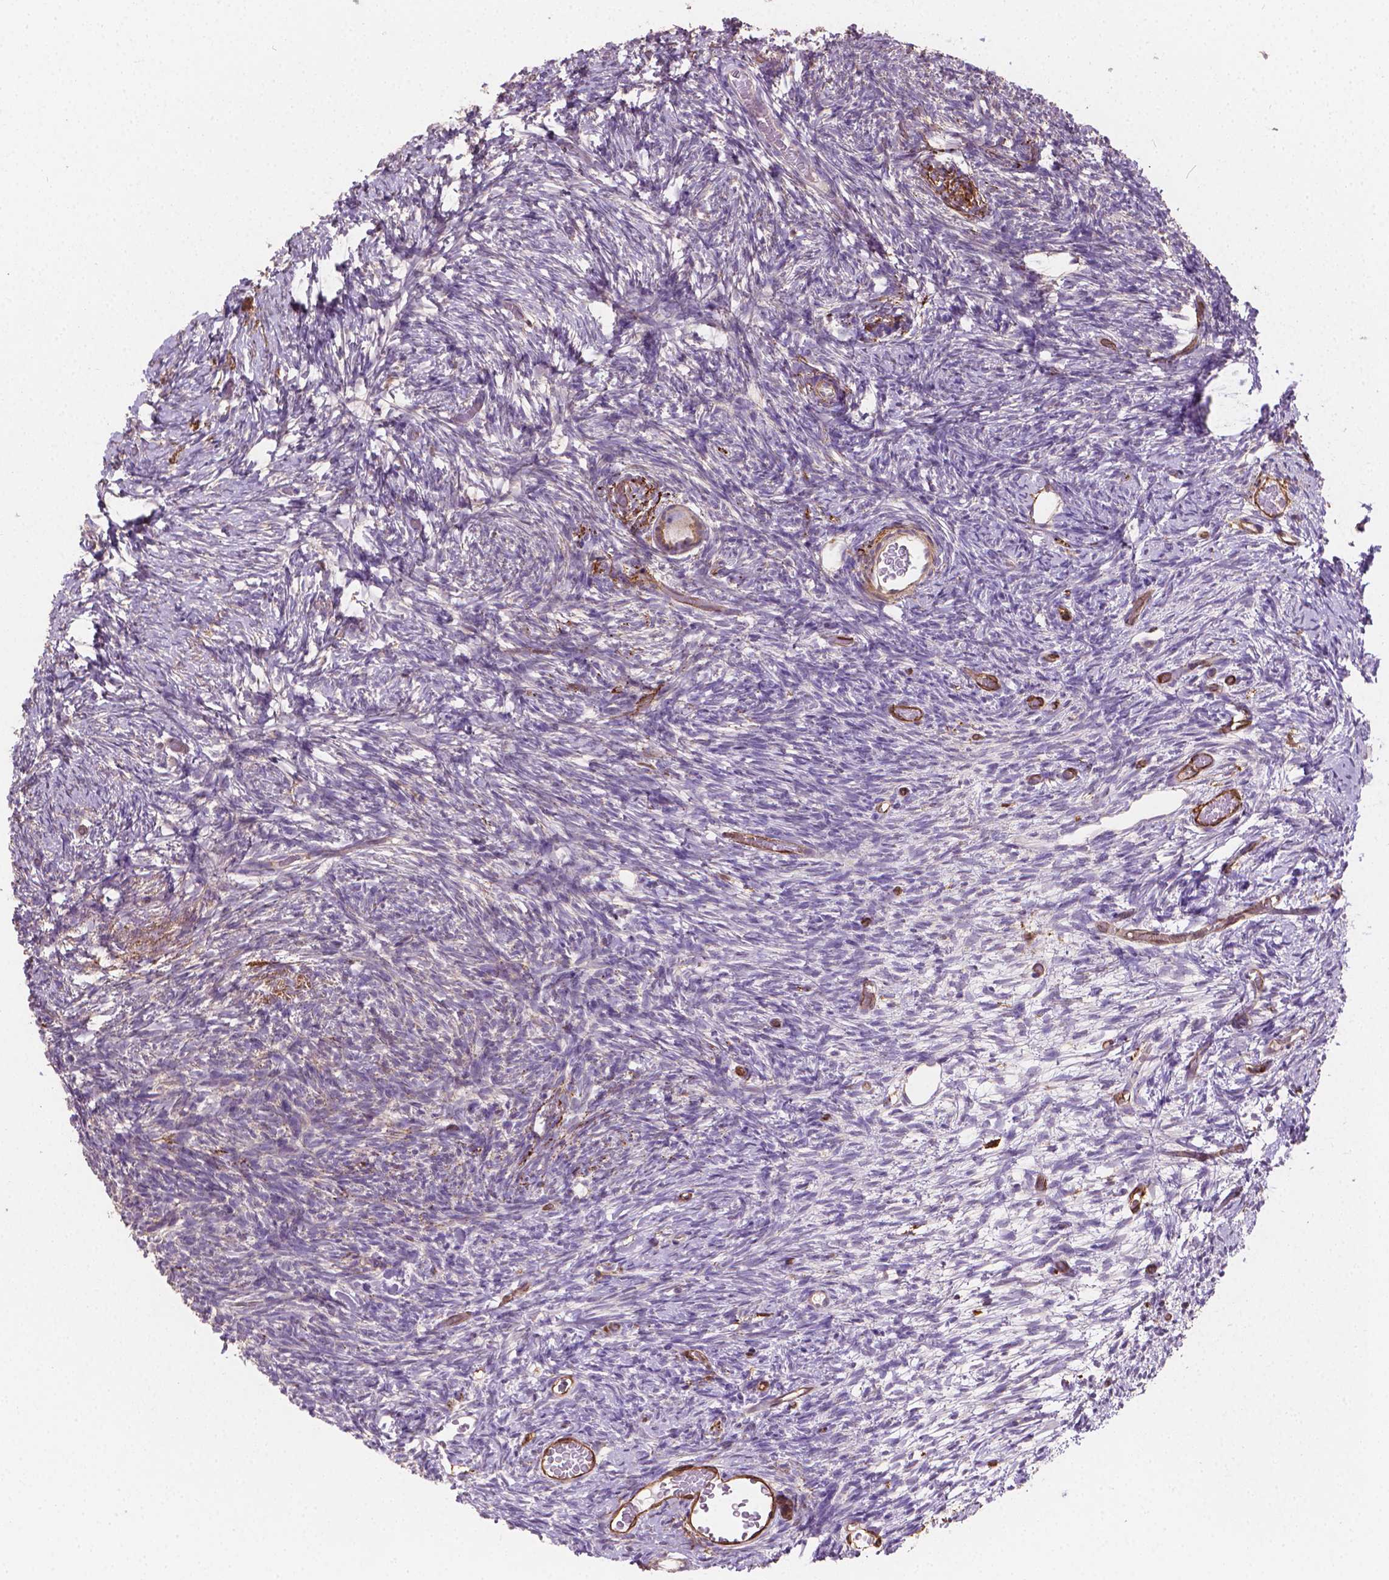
{"staining": {"intensity": "weak", "quantity": "<25%", "location": "cytoplasmic/membranous"}, "tissue": "ovary", "cell_type": "Follicle cells", "image_type": "normal", "snomed": [{"axis": "morphology", "description": "Normal tissue, NOS"}, {"axis": "topography", "description": "Ovary"}], "caption": "This is a micrograph of immunohistochemistry staining of normal ovary, which shows no expression in follicle cells.", "gene": "TCAF1", "patient": {"sex": "female", "age": 39}}